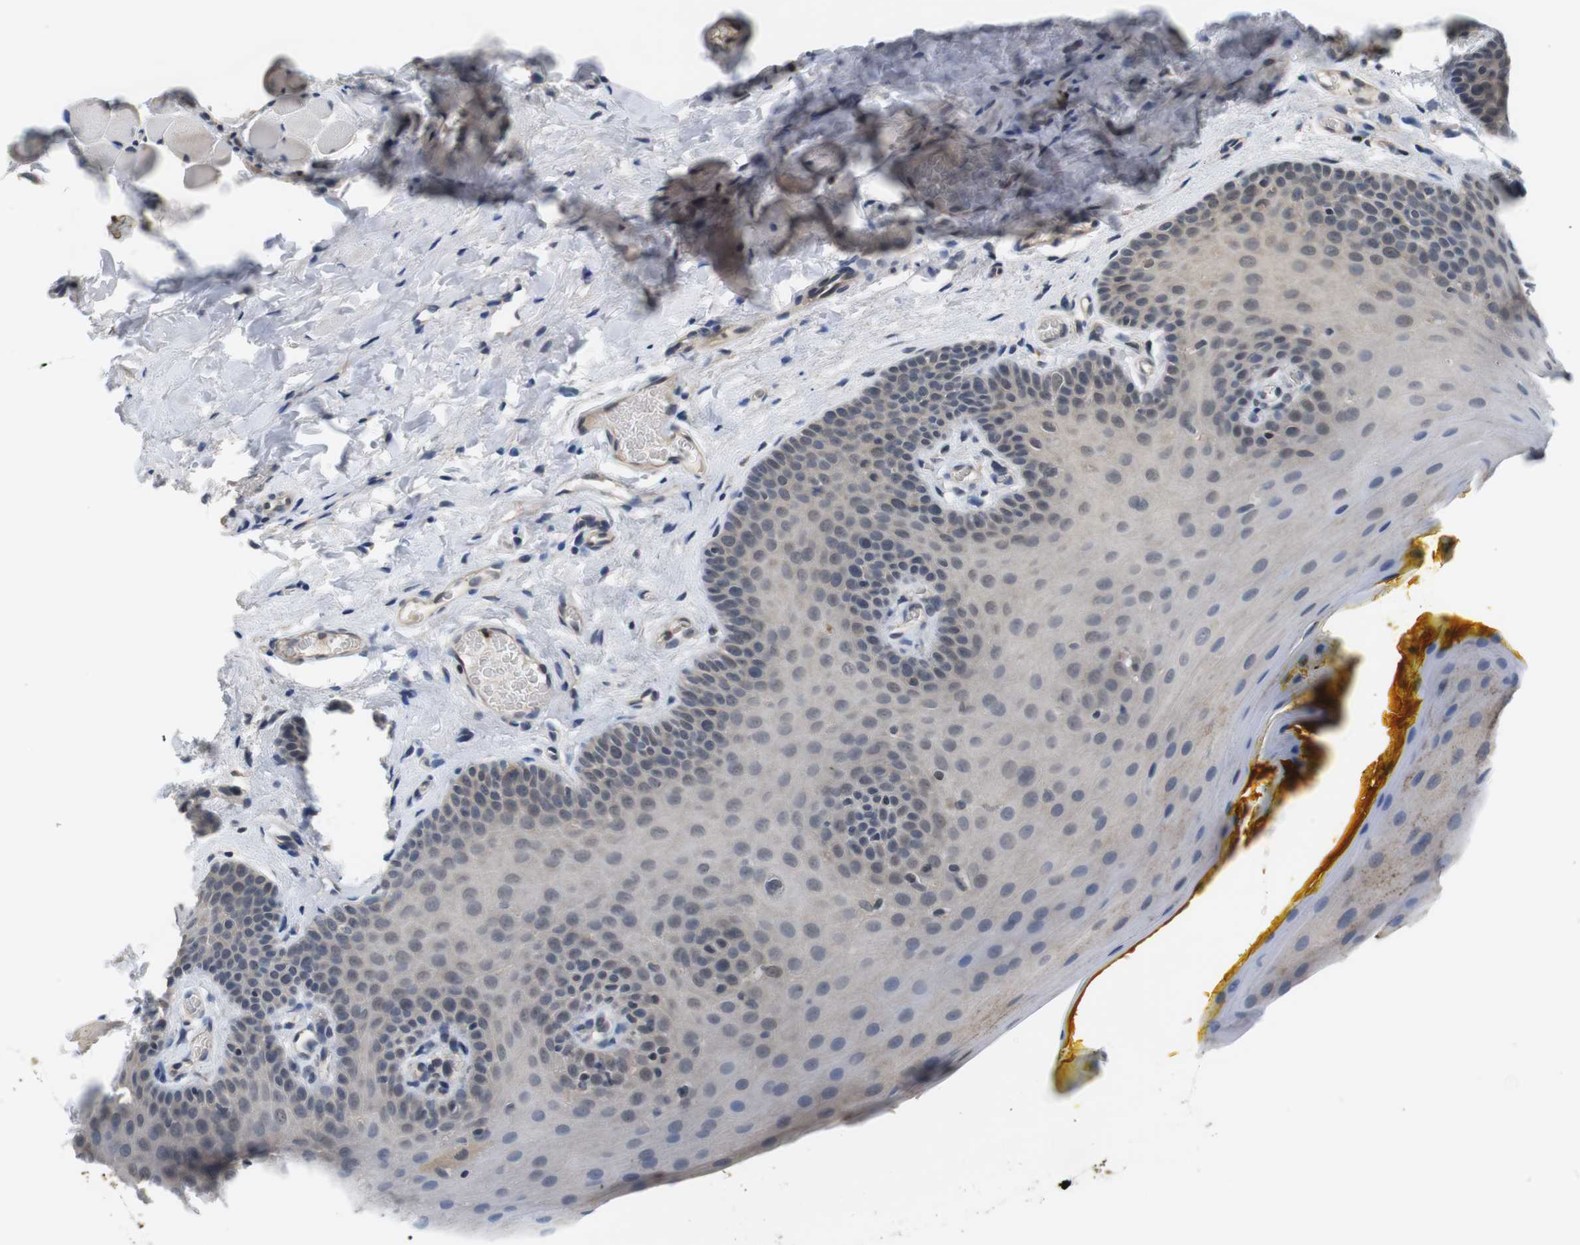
{"staining": {"intensity": "weak", "quantity": "<25%", "location": "cytoplasmic/membranous,nuclear"}, "tissue": "oral mucosa", "cell_type": "Squamous epithelial cells", "image_type": "normal", "snomed": [{"axis": "morphology", "description": "Normal tissue, NOS"}, {"axis": "topography", "description": "Oral tissue"}], "caption": "Protein analysis of benign oral mucosa shows no significant staining in squamous epithelial cells.", "gene": "FADD", "patient": {"sex": "male", "age": 54}}